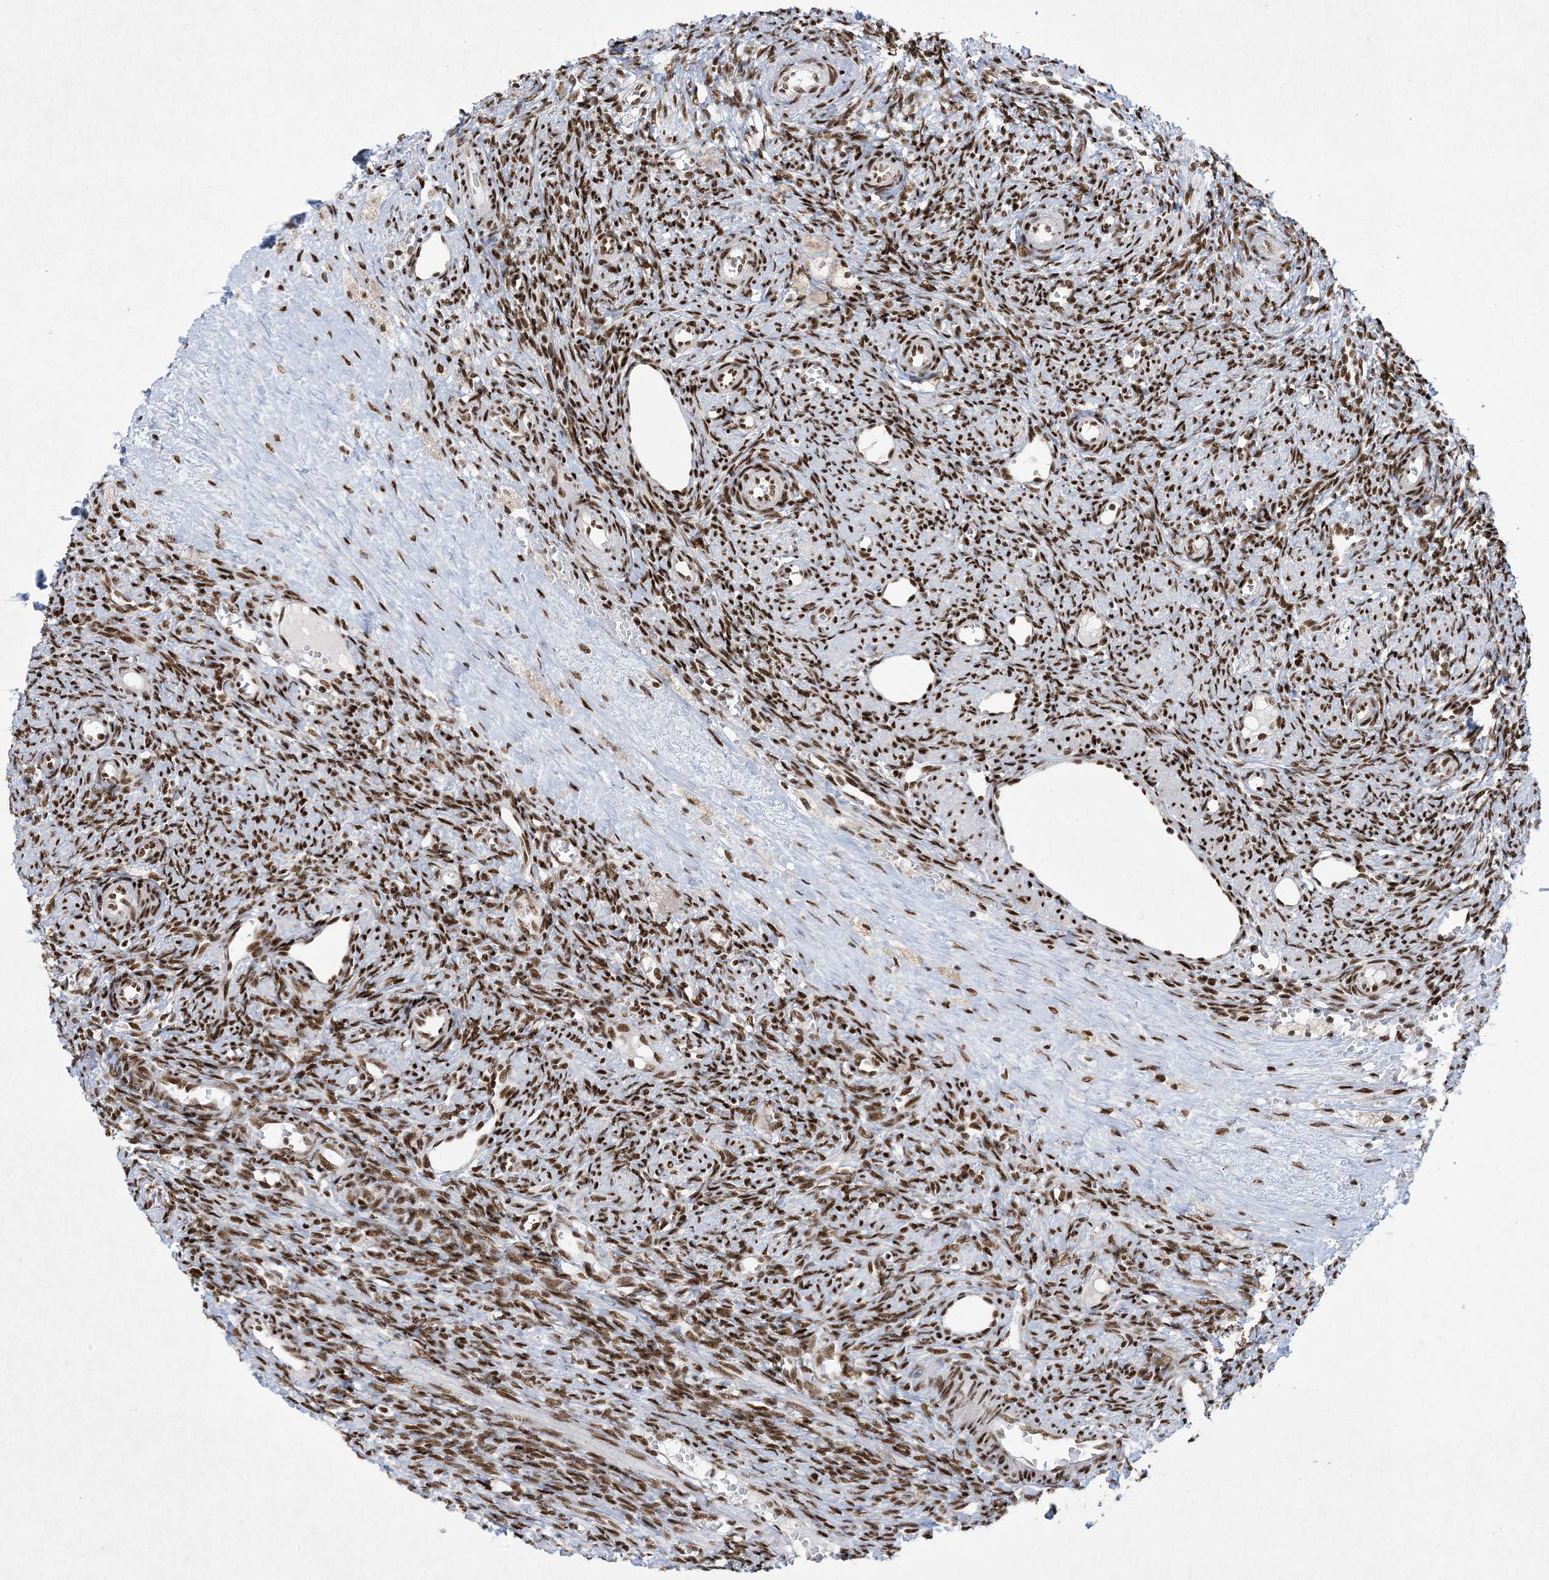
{"staining": {"intensity": "moderate", "quantity": ">75%", "location": "nuclear"}, "tissue": "ovary", "cell_type": "Follicle cells", "image_type": "normal", "snomed": [{"axis": "morphology", "description": "Normal tissue, NOS"}, {"axis": "topography", "description": "Ovary"}], "caption": "A medium amount of moderate nuclear expression is seen in about >75% of follicle cells in unremarkable ovary. Immunohistochemistry stains the protein in brown and the nuclei are stained blue.", "gene": "PKNOX2", "patient": {"sex": "female", "age": 41}}